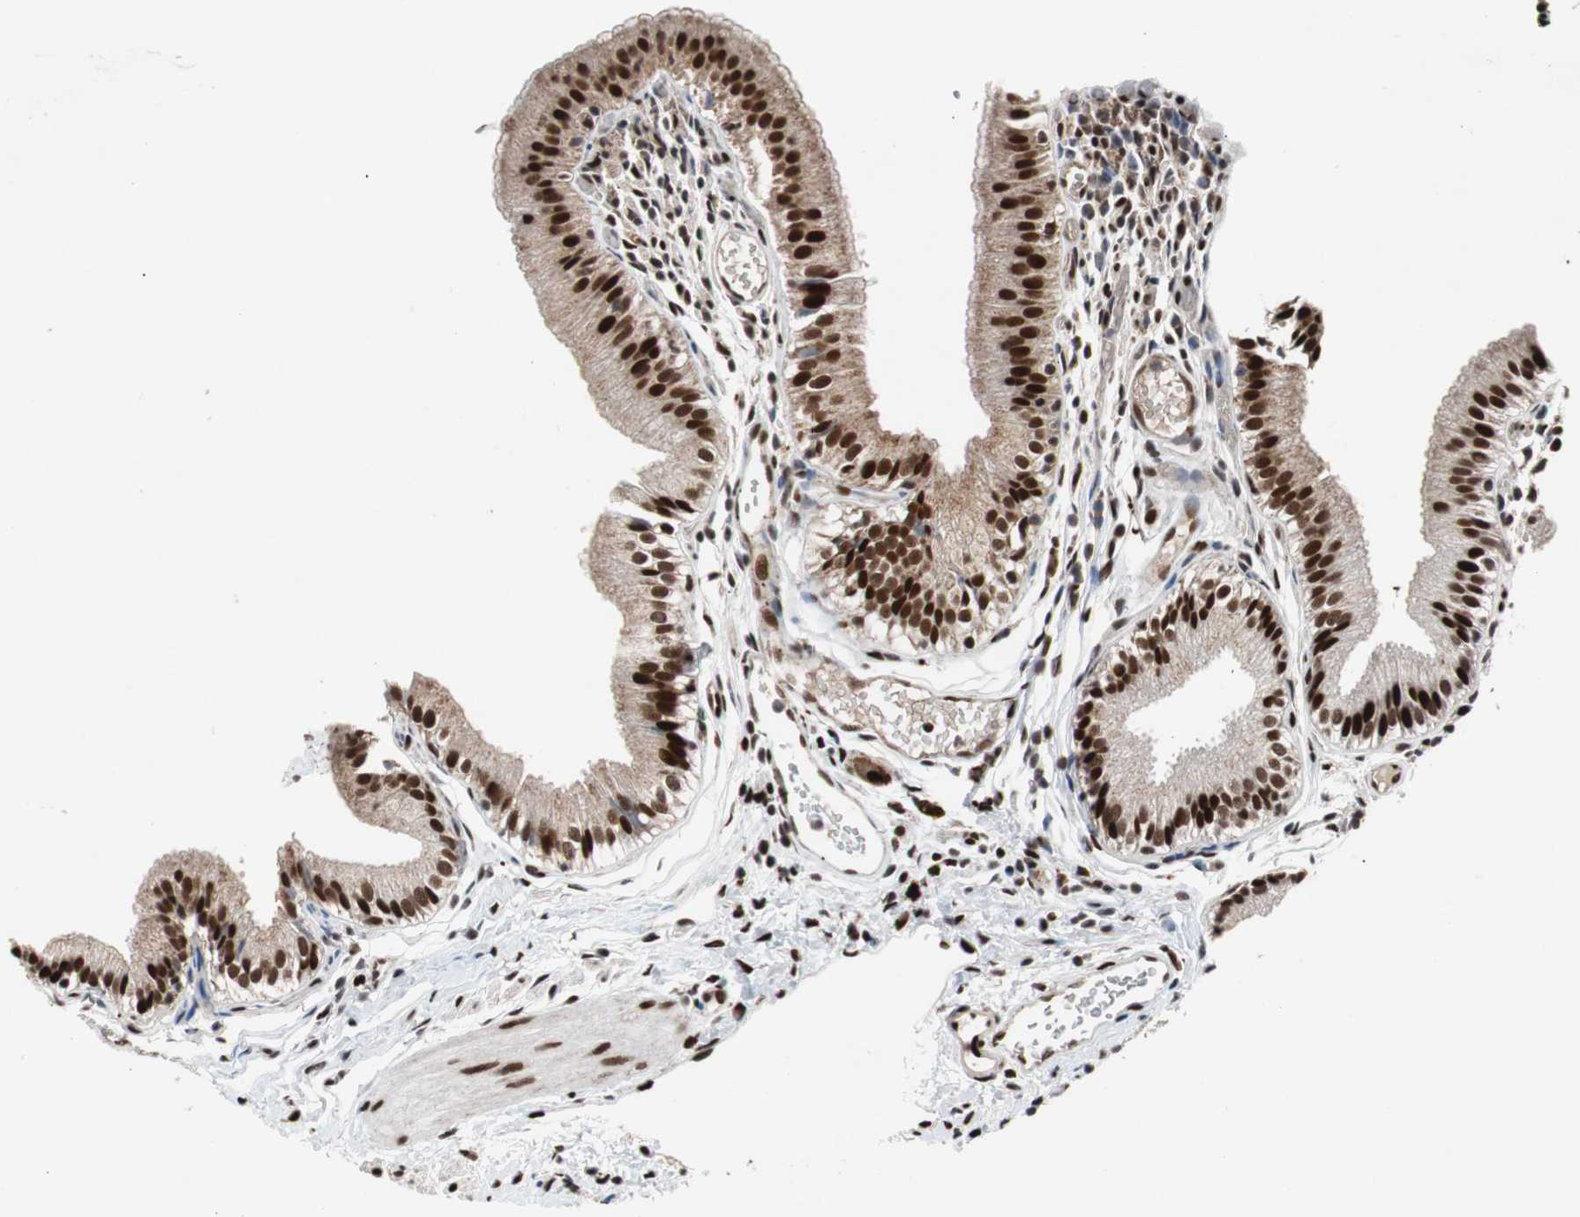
{"staining": {"intensity": "strong", "quantity": ">75%", "location": "nuclear"}, "tissue": "gallbladder", "cell_type": "Glandular cells", "image_type": "normal", "snomed": [{"axis": "morphology", "description": "Normal tissue, NOS"}, {"axis": "topography", "description": "Gallbladder"}], "caption": "Strong nuclear staining is seen in about >75% of glandular cells in unremarkable gallbladder. The protein of interest is stained brown, and the nuclei are stained in blue (DAB (3,3'-diaminobenzidine) IHC with brightfield microscopy, high magnification).", "gene": "NBL1", "patient": {"sex": "female", "age": 26}}